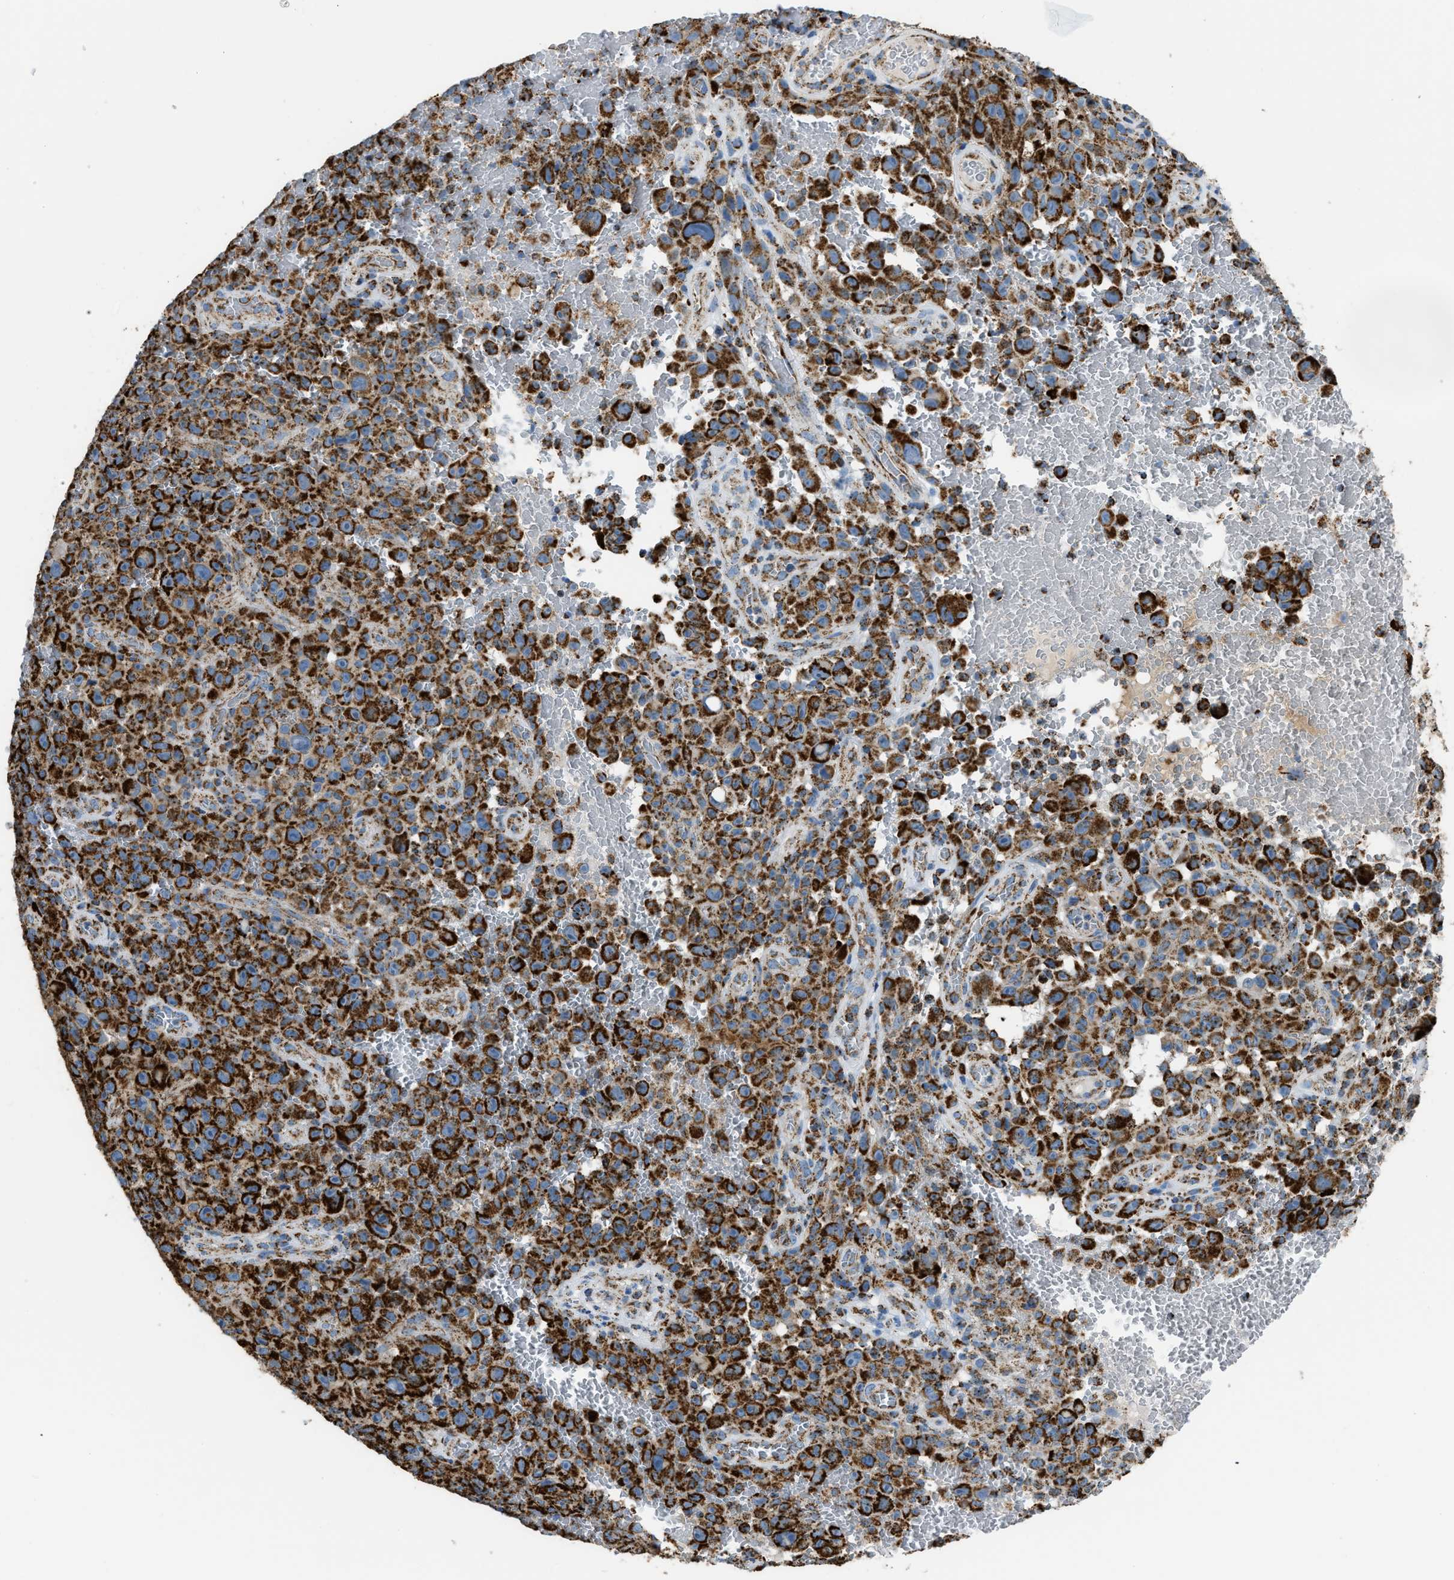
{"staining": {"intensity": "strong", "quantity": ">75%", "location": "cytoplasmic/membranous"}, "tissue": "melanoma", "cell_type": "Tumor cells", "image_type": "cancer", "snomed": [{"axis": "morphology", "description": "Malignant melanoma, NOS"}, {"axis": "topography", "description": "Skin"}], "caption": "Strong cytoplasmic/membranous protein positivity is appreciated in about >75% of tumor cells in melanoma.", "gene": "ETFB", "patient": {"sex": "female", "age": 82}}